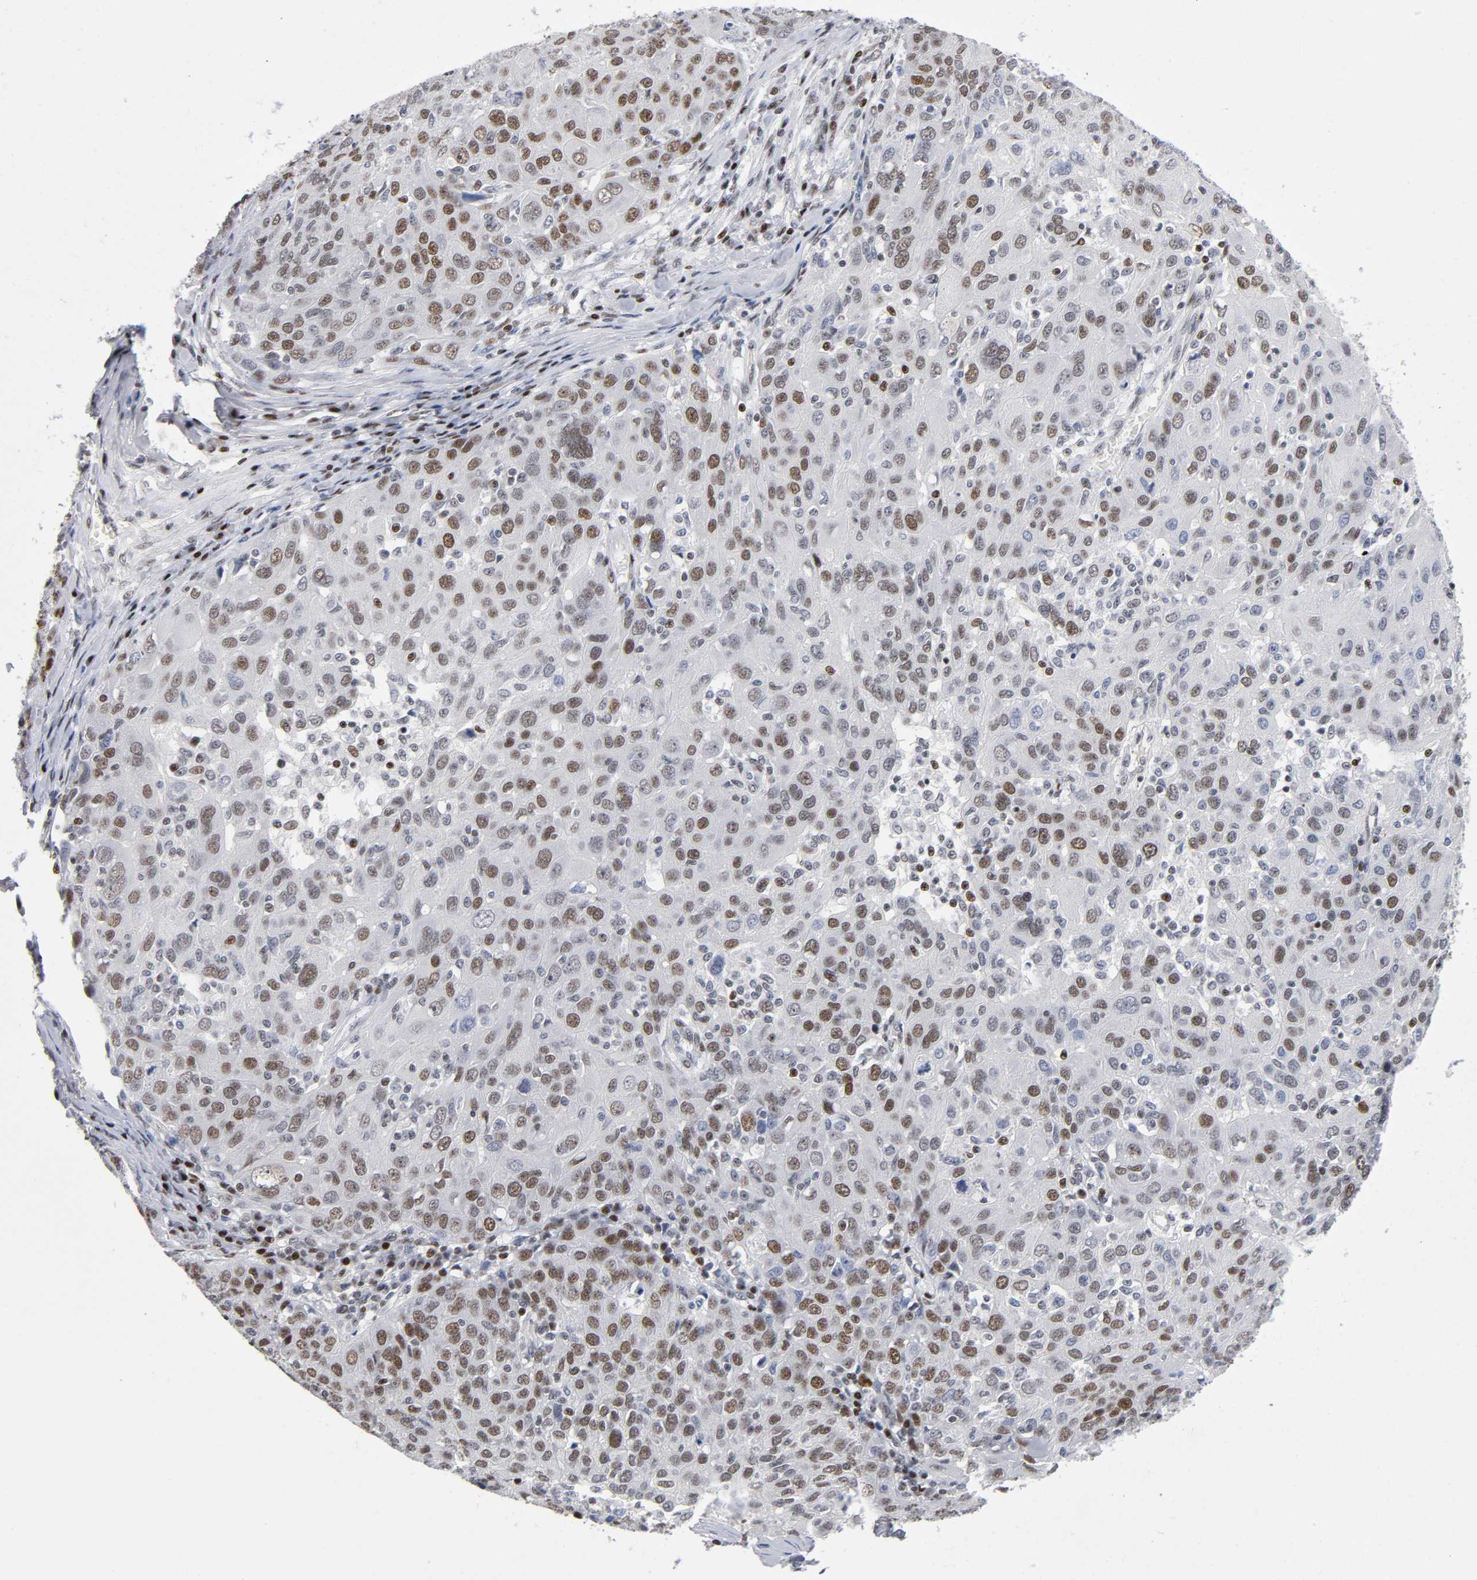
{"staining": {"intensity": "moderate", "quantity": ">75%", "location": "nuclear"}, "tissue": "ovarian cancer", "cell_type": "Tumor cells", "image_type": "cancer", "snomed": [{"axis": "morphology", "description": "Carcinoma, endometroid"}, {"axis": "topography", "description": "Ovary"}], "caption": "Protein staining shows moderate nuclear positivity in approximately >75% of tumor cells in ovarian cancer.", "gene": "SP3", "patient": {"sex": "female", "age": 50}}